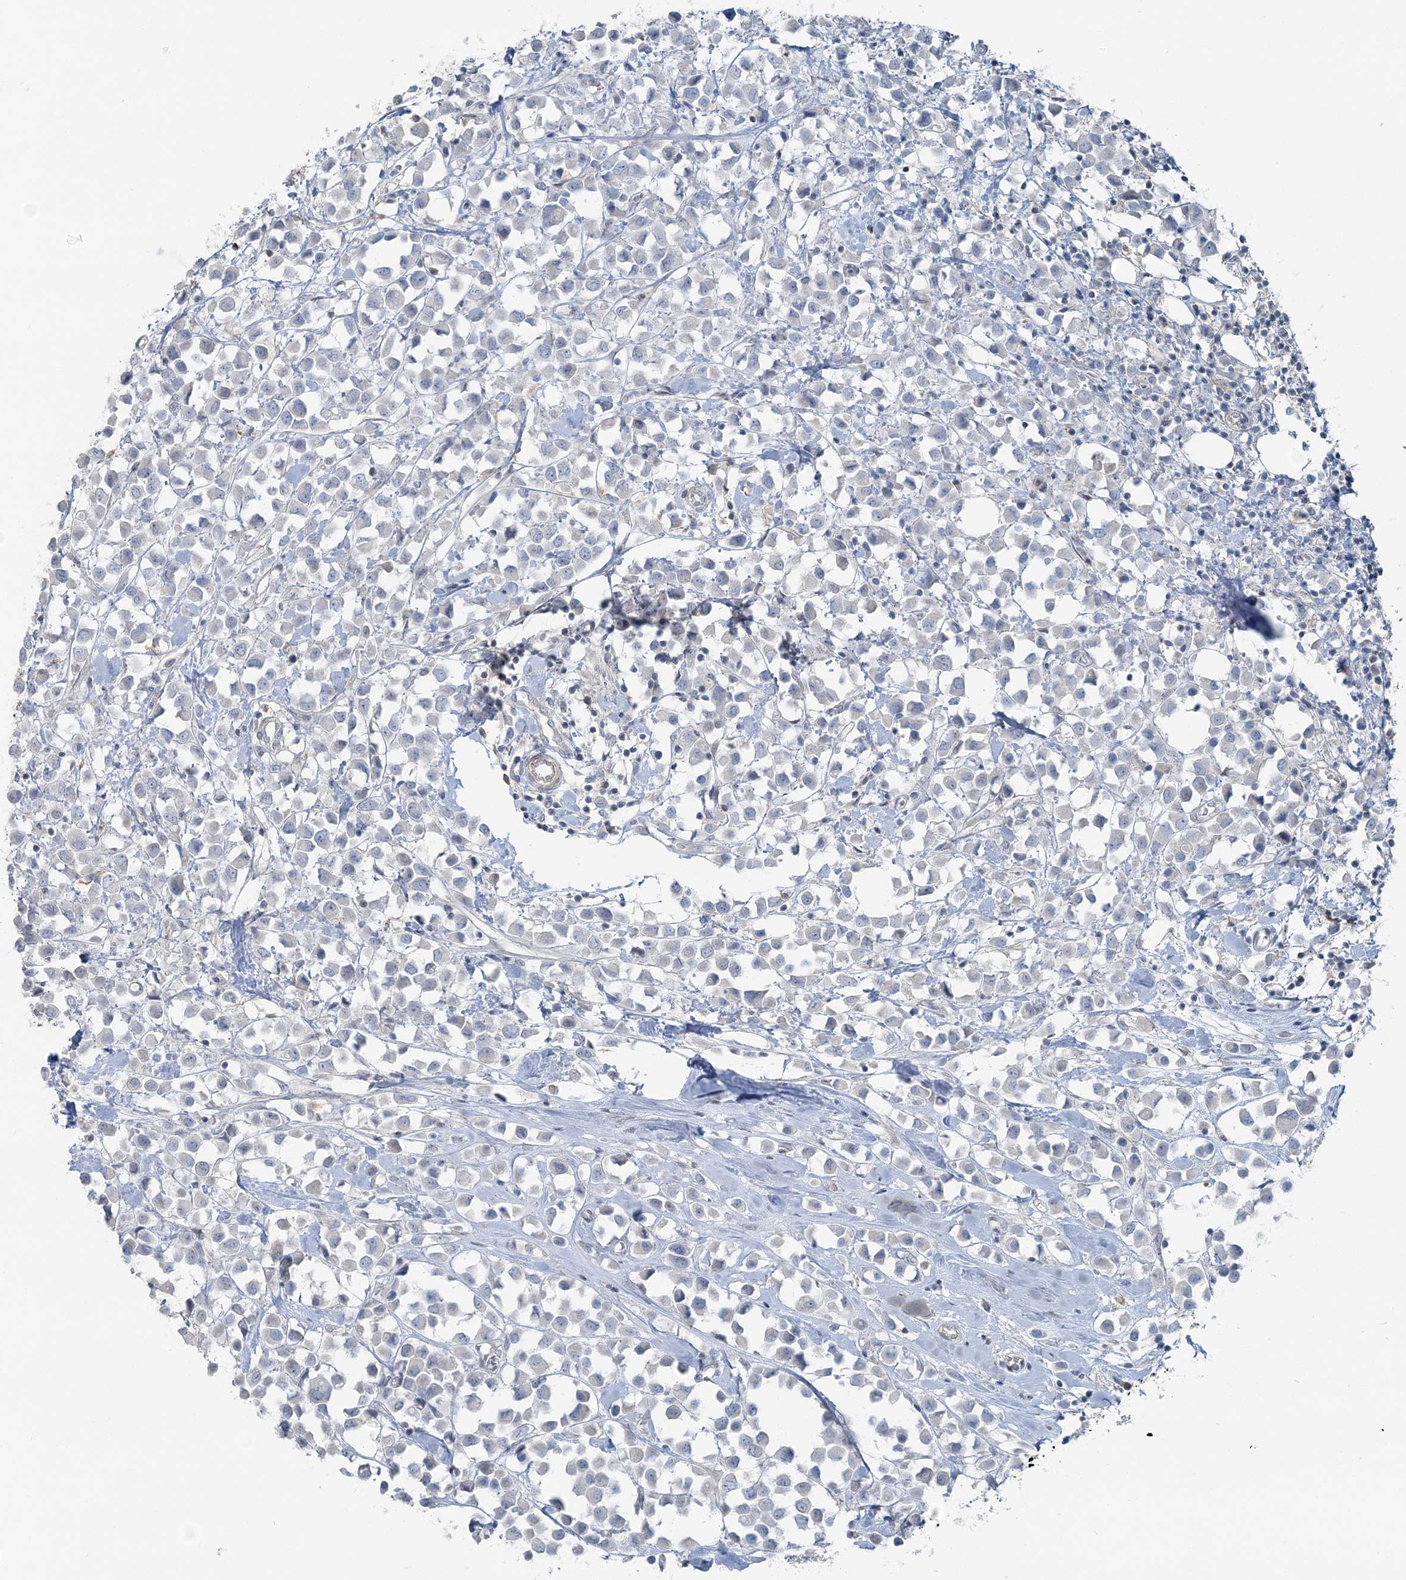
{"staining": {"intensity": "negative", "quantity": "none", "location": "none"}, "tissue": "breast cancer", "cell_type": "Tumor cells", "image_type": "cancer", "snomed": [{"axis": "morphology", "description": "Duct carcinoma"}, {"axis": "topography", "description": "Breast"}], "caption": "High magnification brightfield microscopy of breast cancer stained with DAB (brown) and counterstained with hematoxylin (blue): tumor cells show no significant expression. (DAB (3,3'-diaminobenzidine) immunohistochemistry with hematoxylin counter stain).", "gene": "FBXL17", "patient": {"sex": "female", "age": 61}}